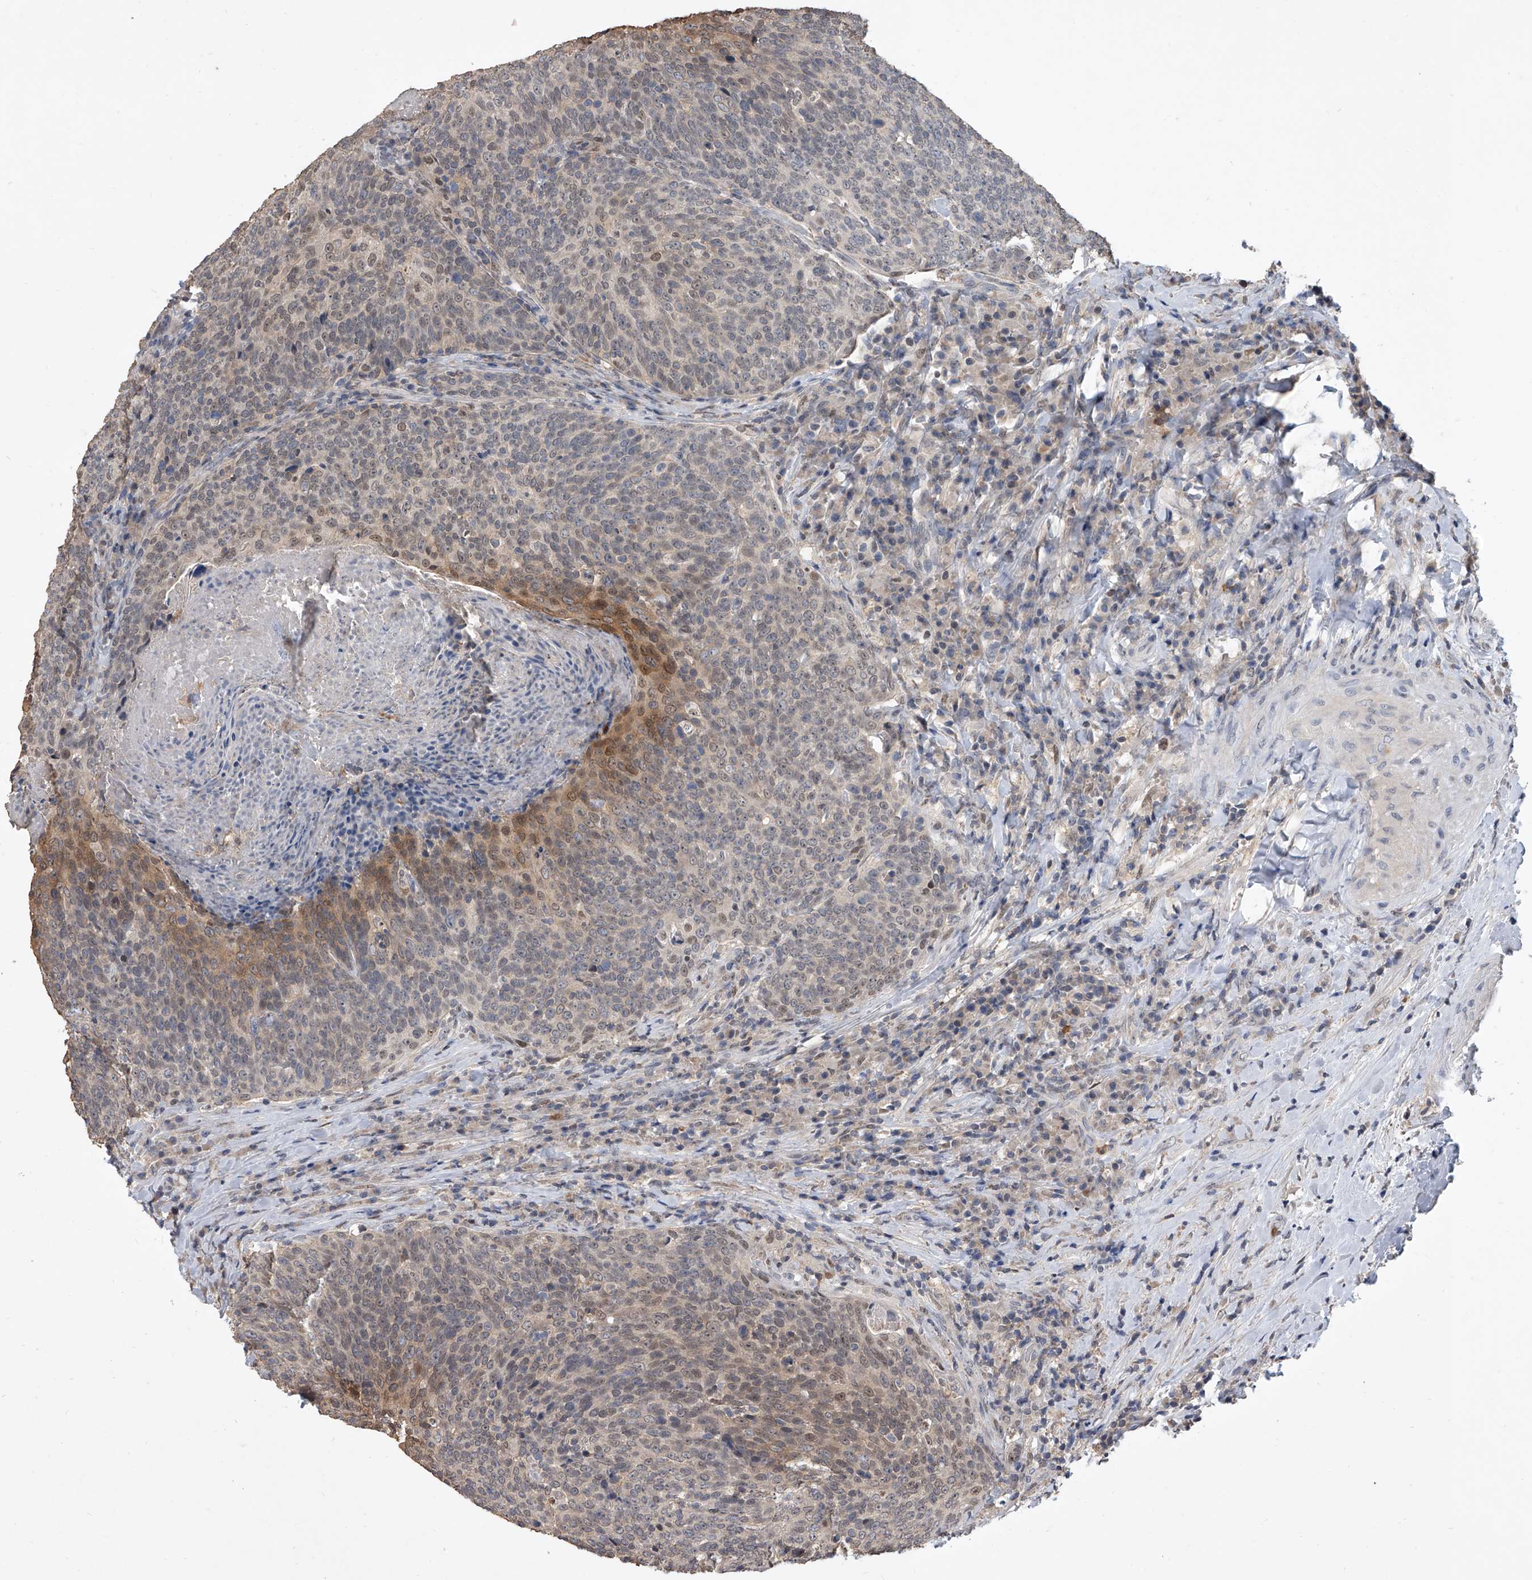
{"staining": {"intensity": "moderate", "quantity": "<25%", "location": "cytoplasmic/membranous"}, "tissue": "head and neck cancer", "cell_type": "Tumor cells", "image_type": "cancer", "snomed": [{"axis": "morphology", "description": "Squamous cell carcinoma, NOS"}, {"axis": "morphology", "description": "Squamous cell carcinoma, metastatic, NOS"}, {"axis": "topography", "description": "Lymph node"}, {"axis": "topography", "description": "Head-Neck"}], "caption": "Squamous cell carcinoma (head and neck) tissue reveals moderate cytoplasmic/membranous staining in approximately <25% of tumor cells", "gene": "BHLHE23", "patient": {"sex": "male", "age": 62}}